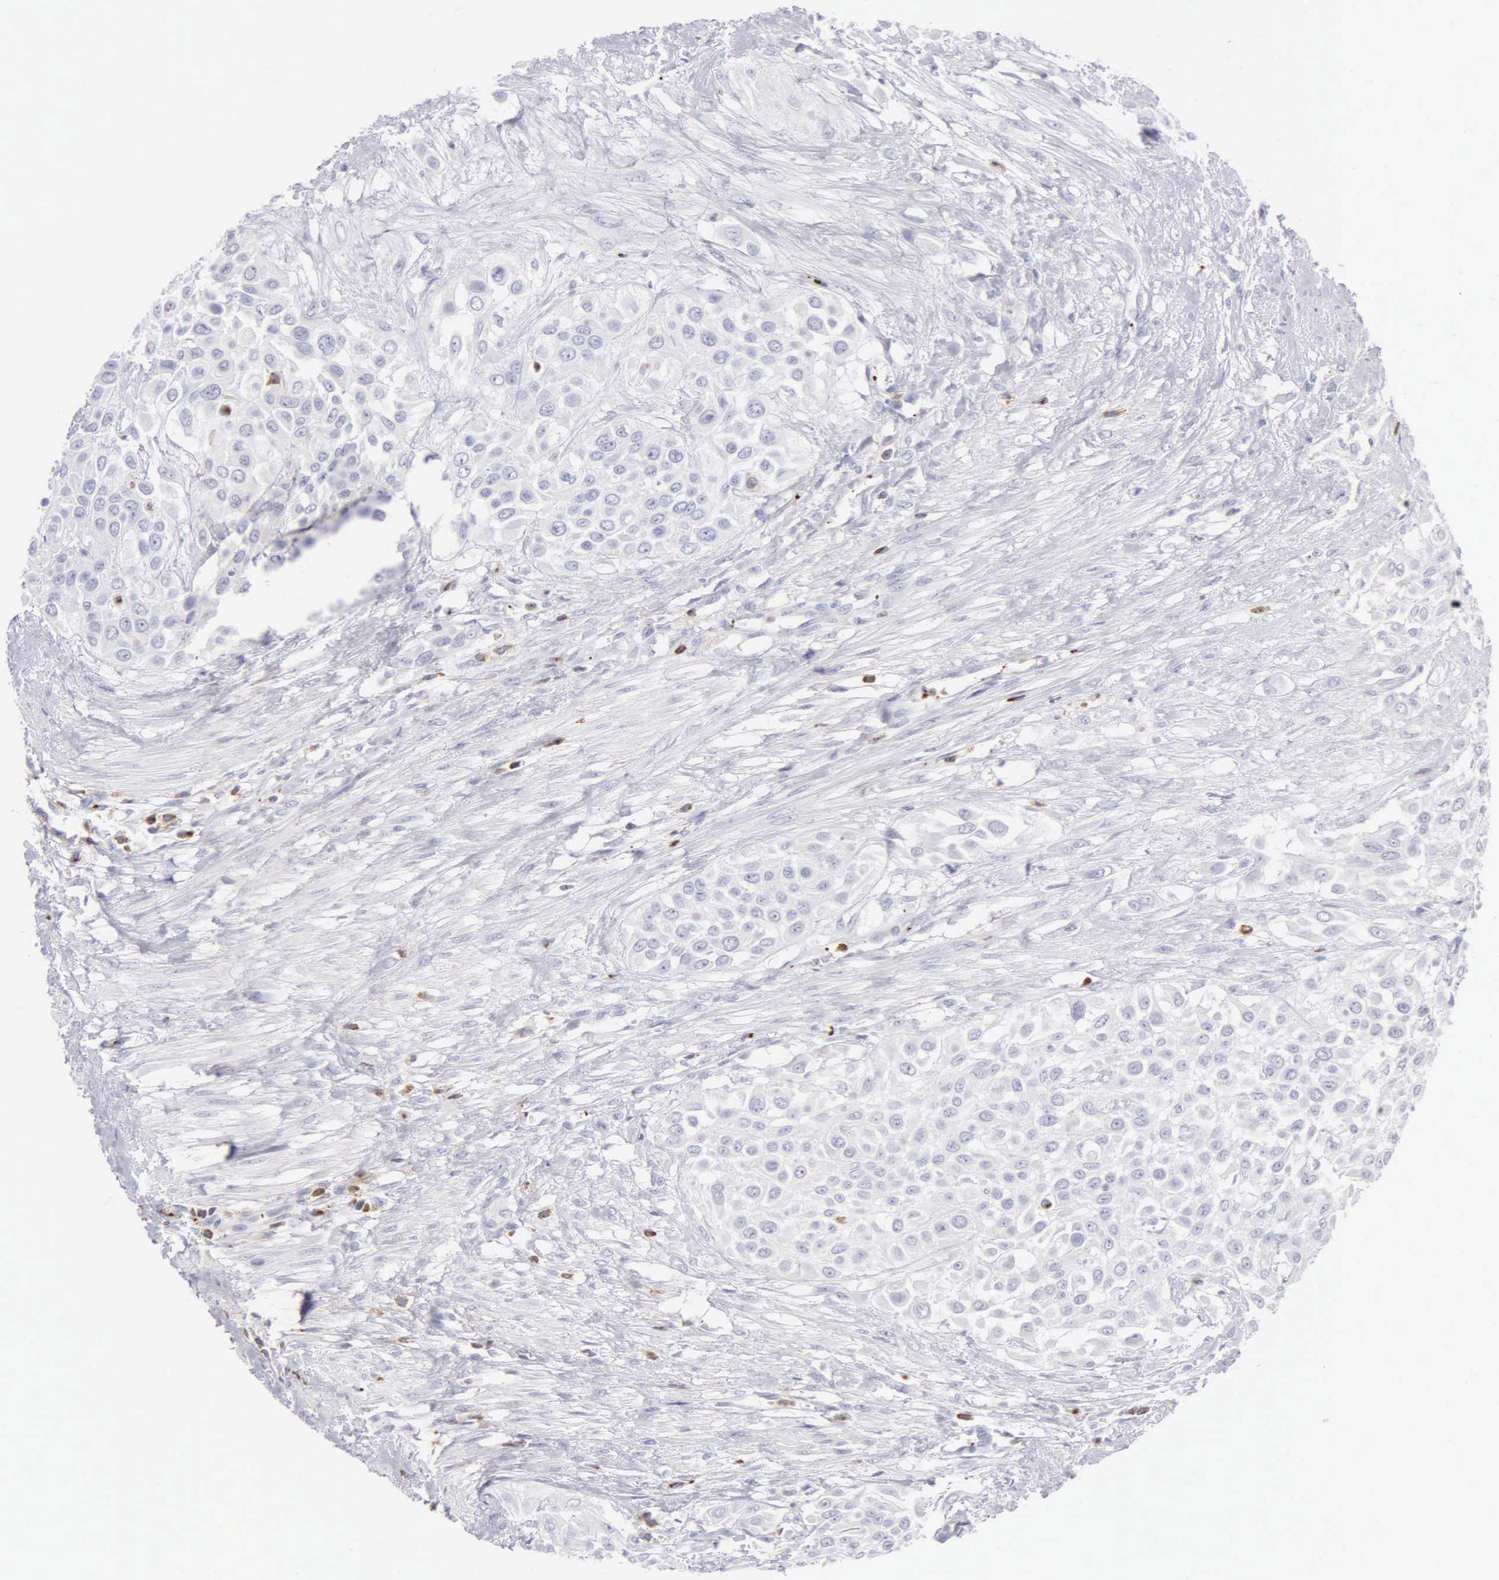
{"staining": {"intensity": "negative", "quantity": "none", "location": "none"}, "tissue": "urothelial cancer", "cell_type": "Tumor cells", "image_type": "cancer", "snomed": [{"axis": "morphology", "description": "Urothelial carcinoma, High grade"}, {"axis": "topography", "description": "Urinary bladder"}], "caption": "Urothelial cancer was stained to show a protein in brown. There is no significant positivity in tumor cells. The staining was performed using DAB (3,3'-diaminobenzidine) to visualize the protein expression in brown, while the nuclei were stained in blue with hematoxylin (Magnification: 20x).", "gene": "SRGN", "patient": {"sex": "male", "age": 57}}